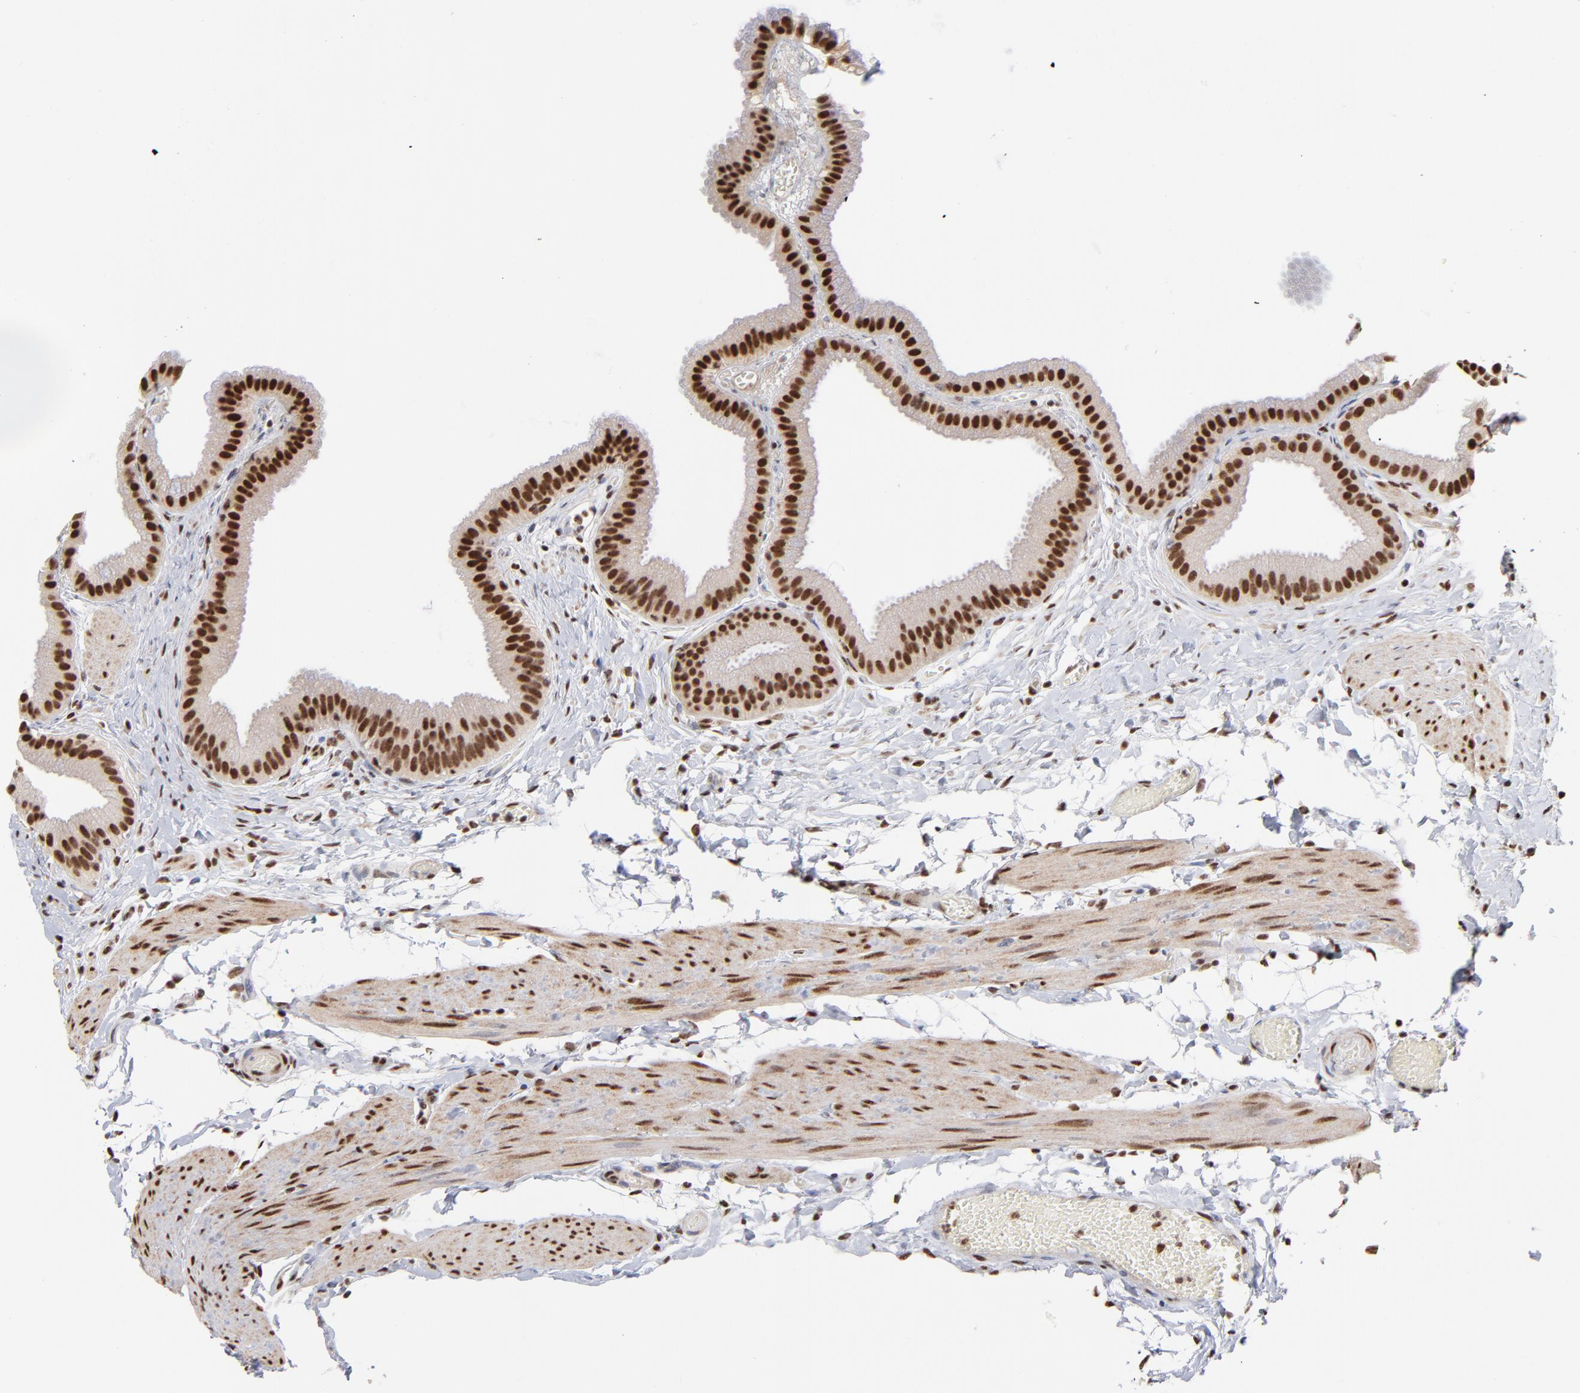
{"staining": {"intensity": "strong", "quantity": ">75%", "location": "cytoplasmic/membranous,nuclear"}, "tissue": "gallbladder", "cell_type": "Glandular cells", "image_type": "normal", "snomed": [{"axis": "morphology", "description": "Normal tissue, NOS"}, {"axis": "topography", "description": "Gallbladder"}], "caption": "Brown immunohistochemical staining in benign human gallbladder exhibits strong cytoplasmic/membranous,nuclear expression in approximately >75% of glandular cells.", "gene": "ZNF3", "patient": {"sex": "female", "age": 63}}